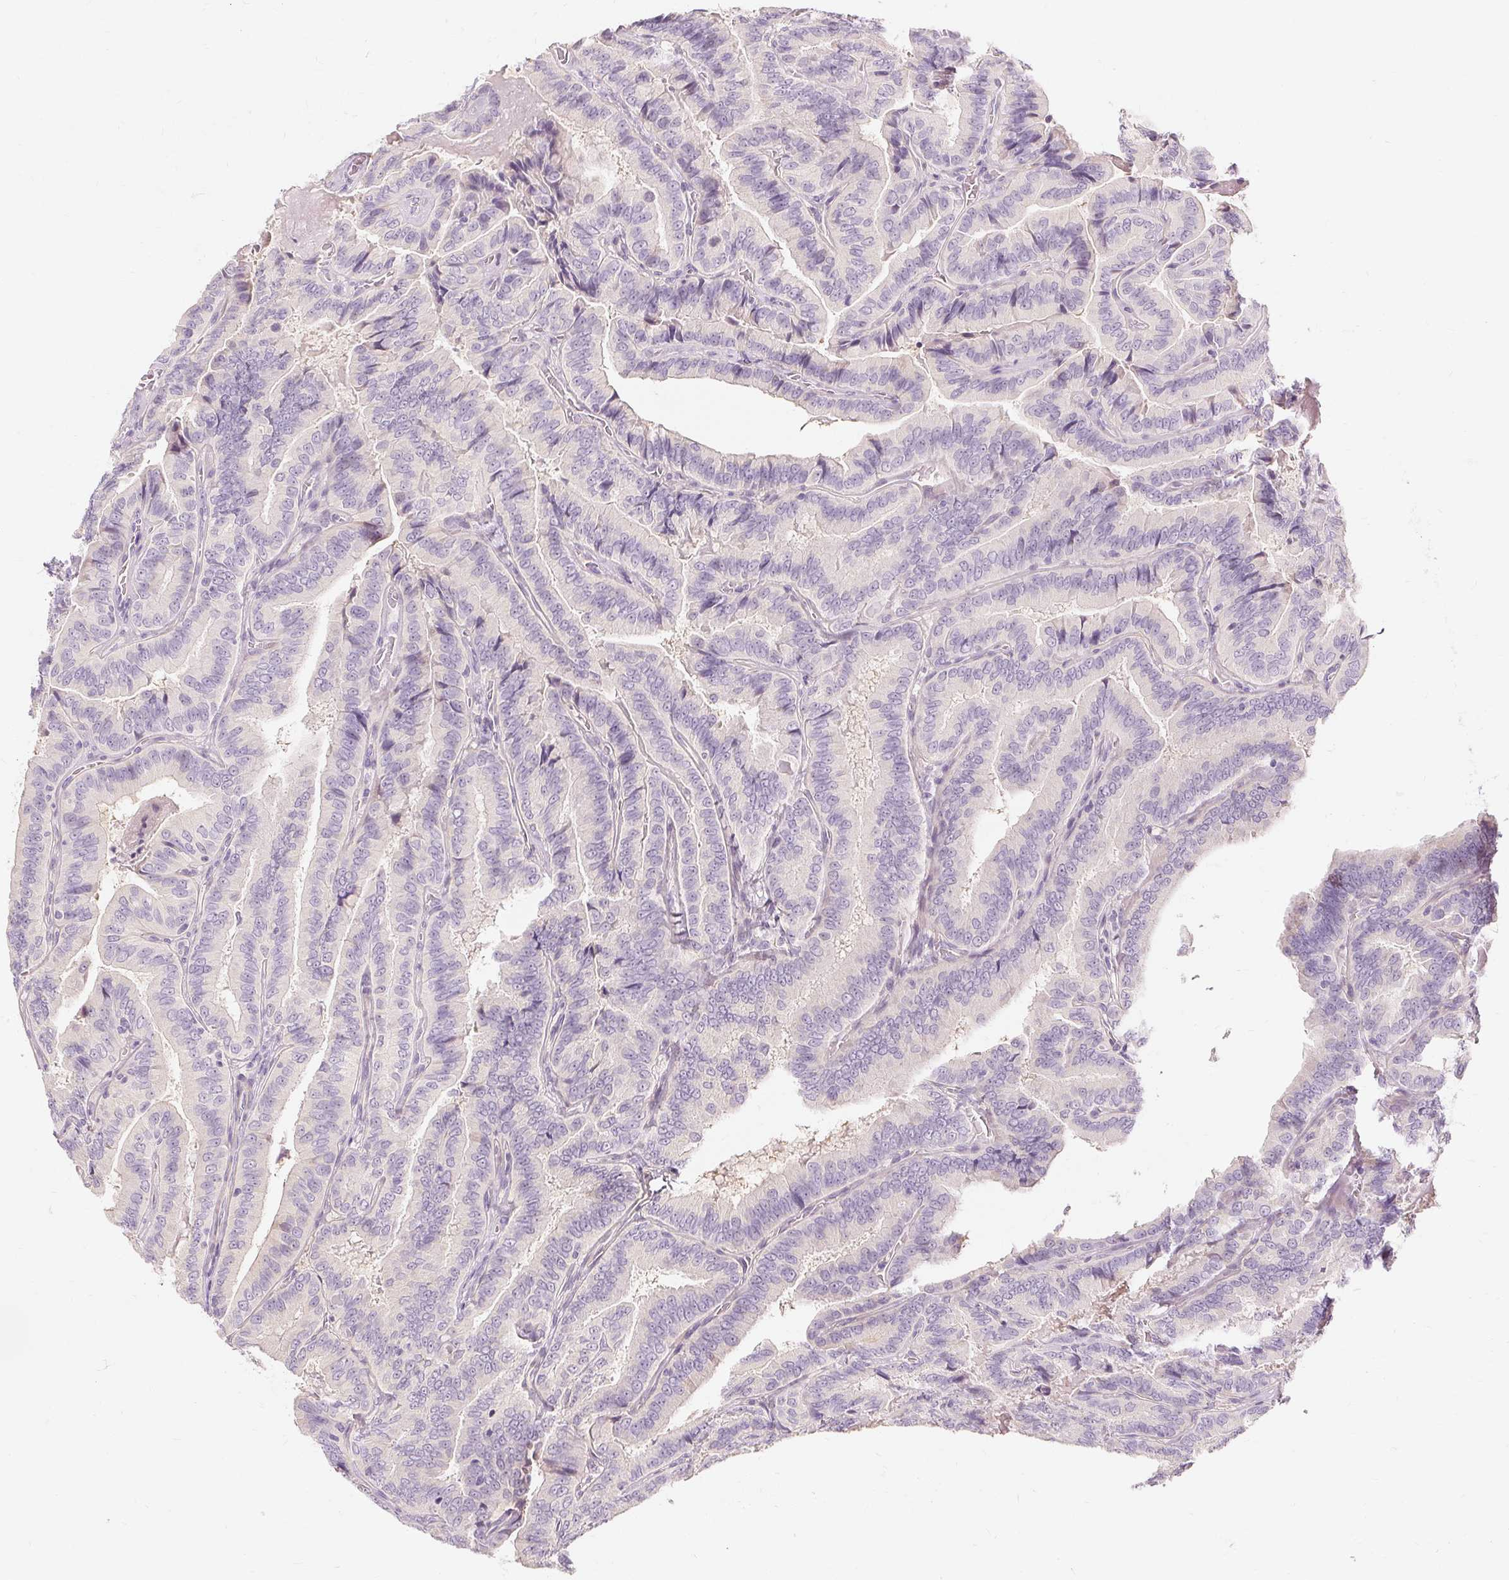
{"staining": {"intensity": "negative", "quantity": "none", "location": "none"}, "tissue": "thyroid cancer", "cell_type": "Tumor cells", "image_type": "cancer", "snomed": [{"axis": "morphology", "description": "Papillary adenocarcinoma, NOS"}, {"axis": "topography", "description": "Thyroid gland"}], "caption": "This histopathology image is of thyroid papillary adenocarcinoma stained with immunohistochemistry to label a protein in brown with the nuclei are counter-stained blue. There is no staining in tumor cells.", "gene": "CAPN3", "patient": {"sex": "male", "age": 61}}